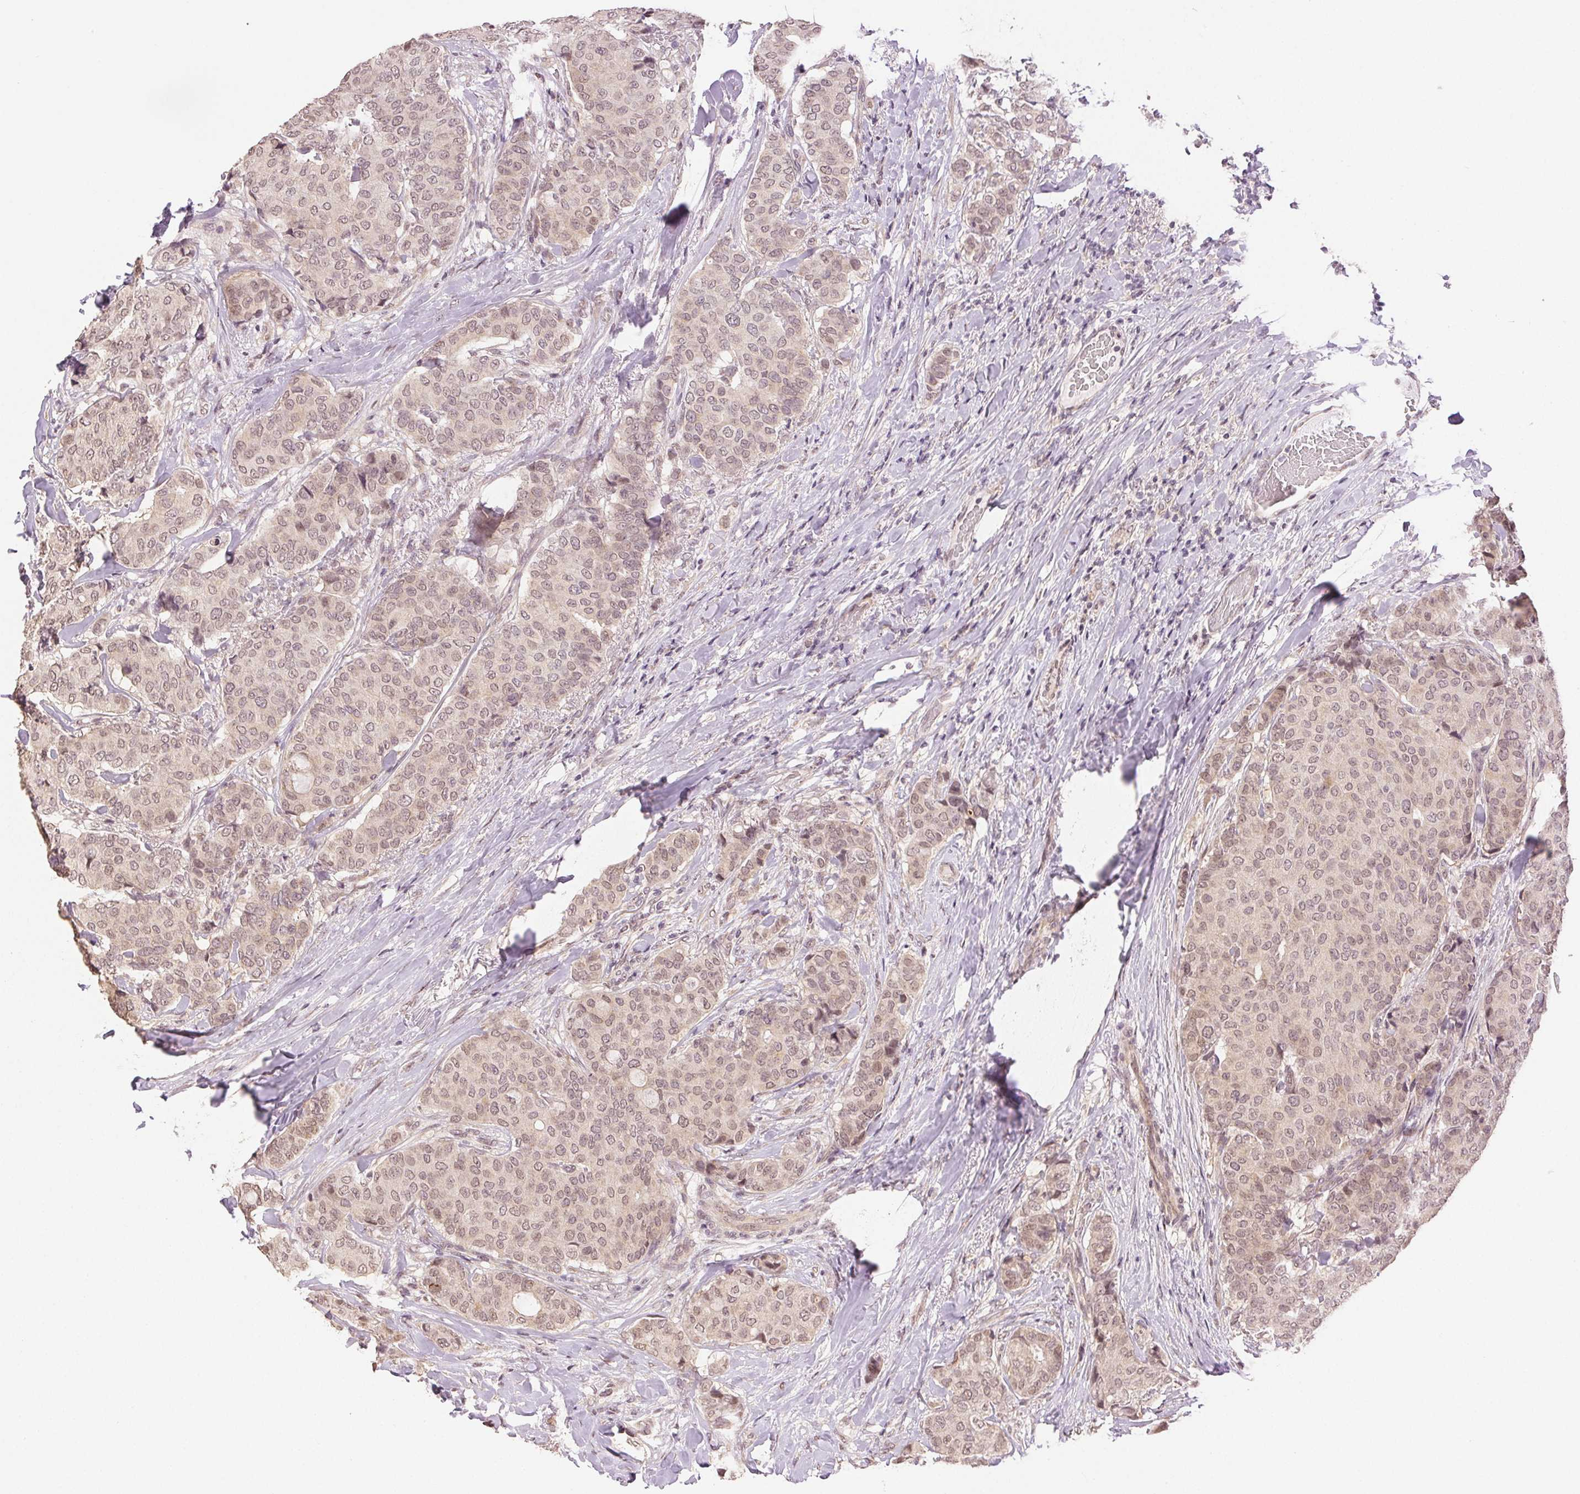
{"staining": {"intensity": "weak", "quantity": "25%-75%", "location": "nuclear"}, "tissue": "breast cancer", "cell_type": "Tumor cells", "image_type": "cancer", "snomed": [{"axis": "morphology", "description": "Duct carcinoma"}, {"axis": "topography", "description": "Breast"}], "caption": "Brown immunohistochemical staining in breast cancer demonstrates weak nuclear positivity in approximately 25%-75% of tumor cells. (DAB (3,3'-diaminobenzidine) IHC with brightfield microscopy, high magnification).", "gene": "PLCB1", "patient": {"sex": "female", "age": 75}}